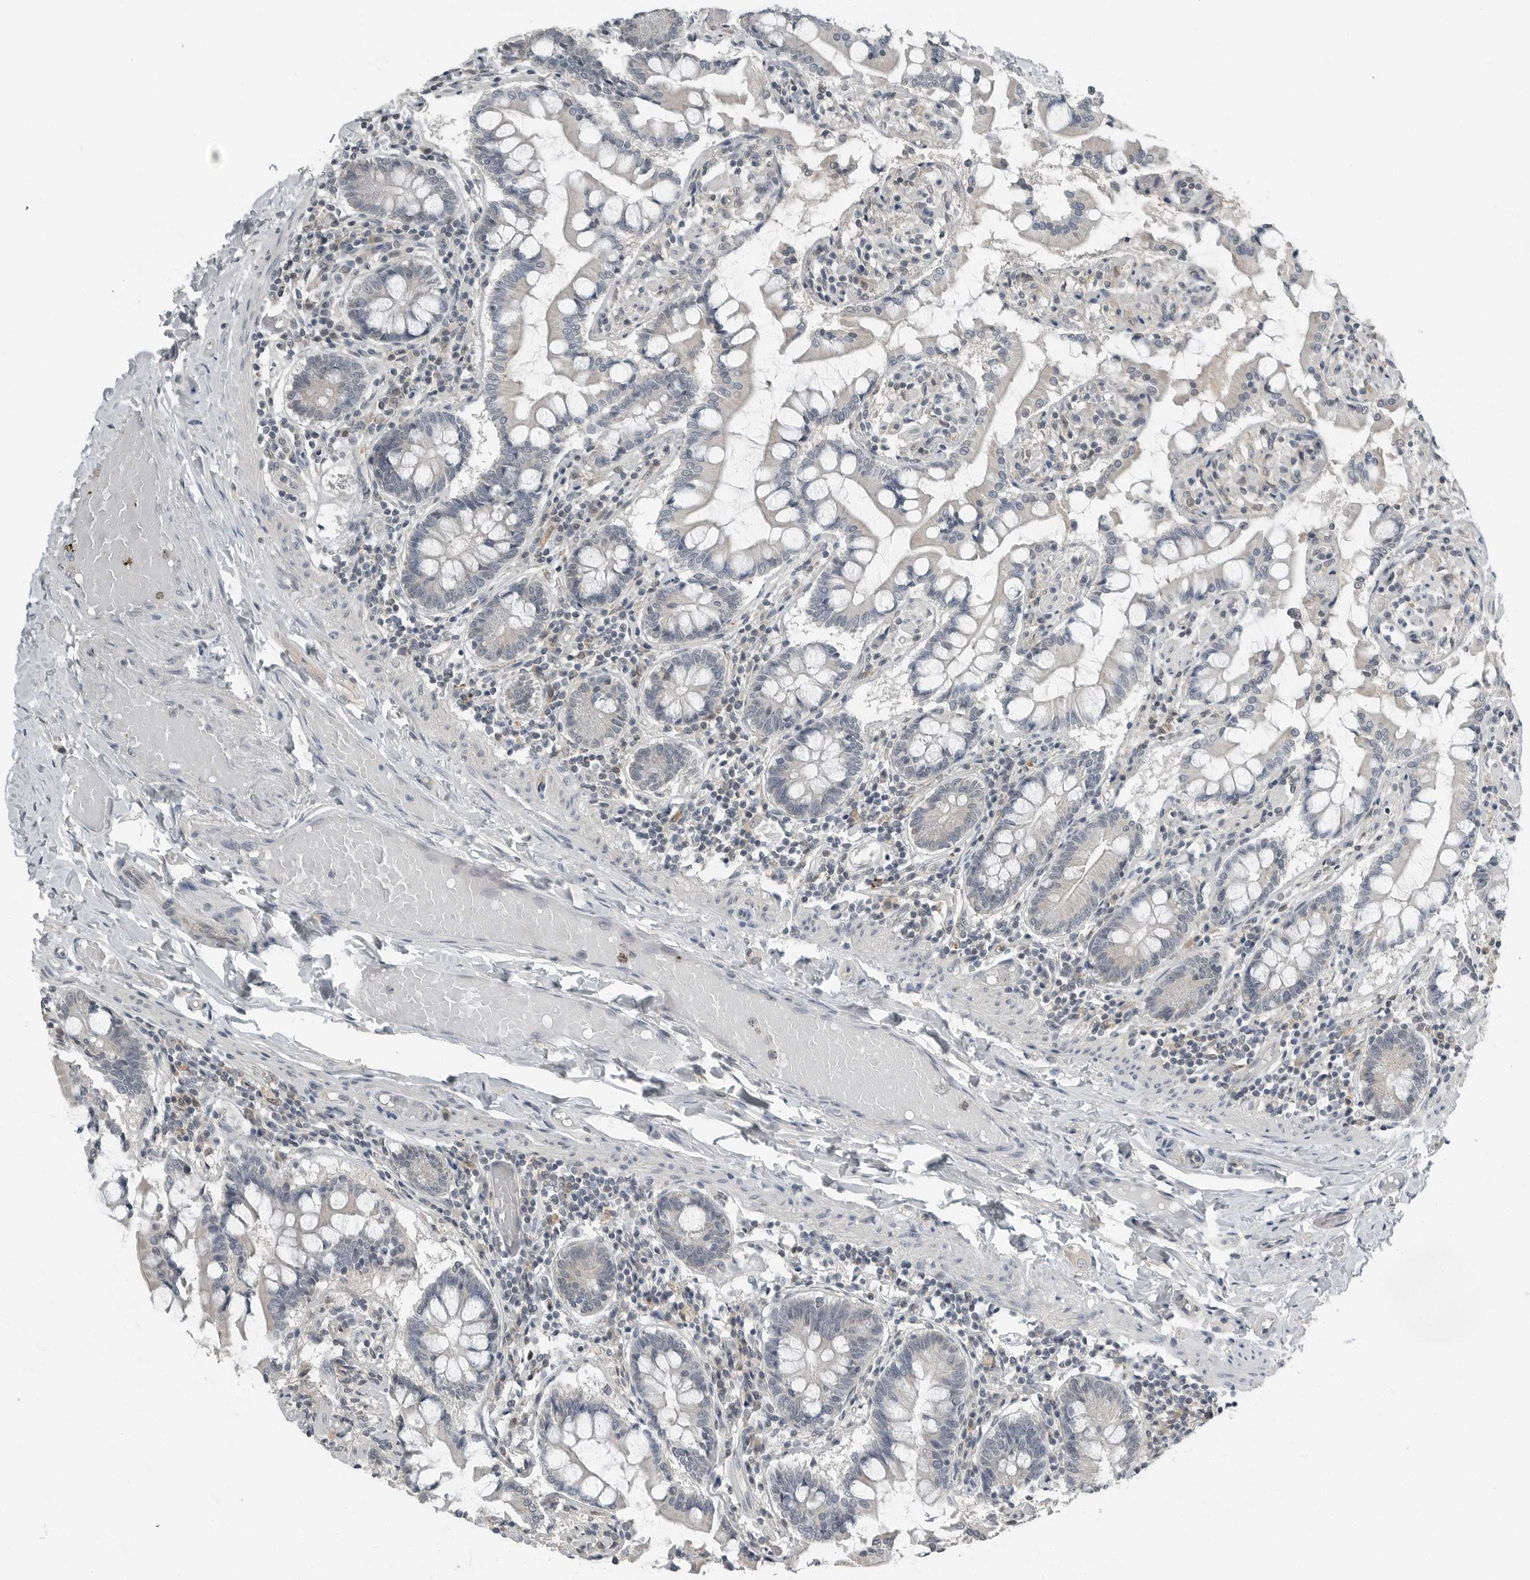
{"staining": {"intensity": "weak", "quantity": "25%-75%", "location": "cytoplasmic/membranous"}, "tissue": "small intestine", "cell_type": "Glandular cells", "image_type": "normal", "snomed": [{"axis": "morphology", "description": "Normal tissue, NOS"}, {"axis": "topography", "description": "Small intestine"}], "caption": "Human small intestine stained for a protein (brown) exhibits weak cytoplasmic/membranous positive positivity in approximately 25%-75% of glandular cells.", "gene": "ENSG00000286112", "patient": {"sex": "male", "age": 41}}